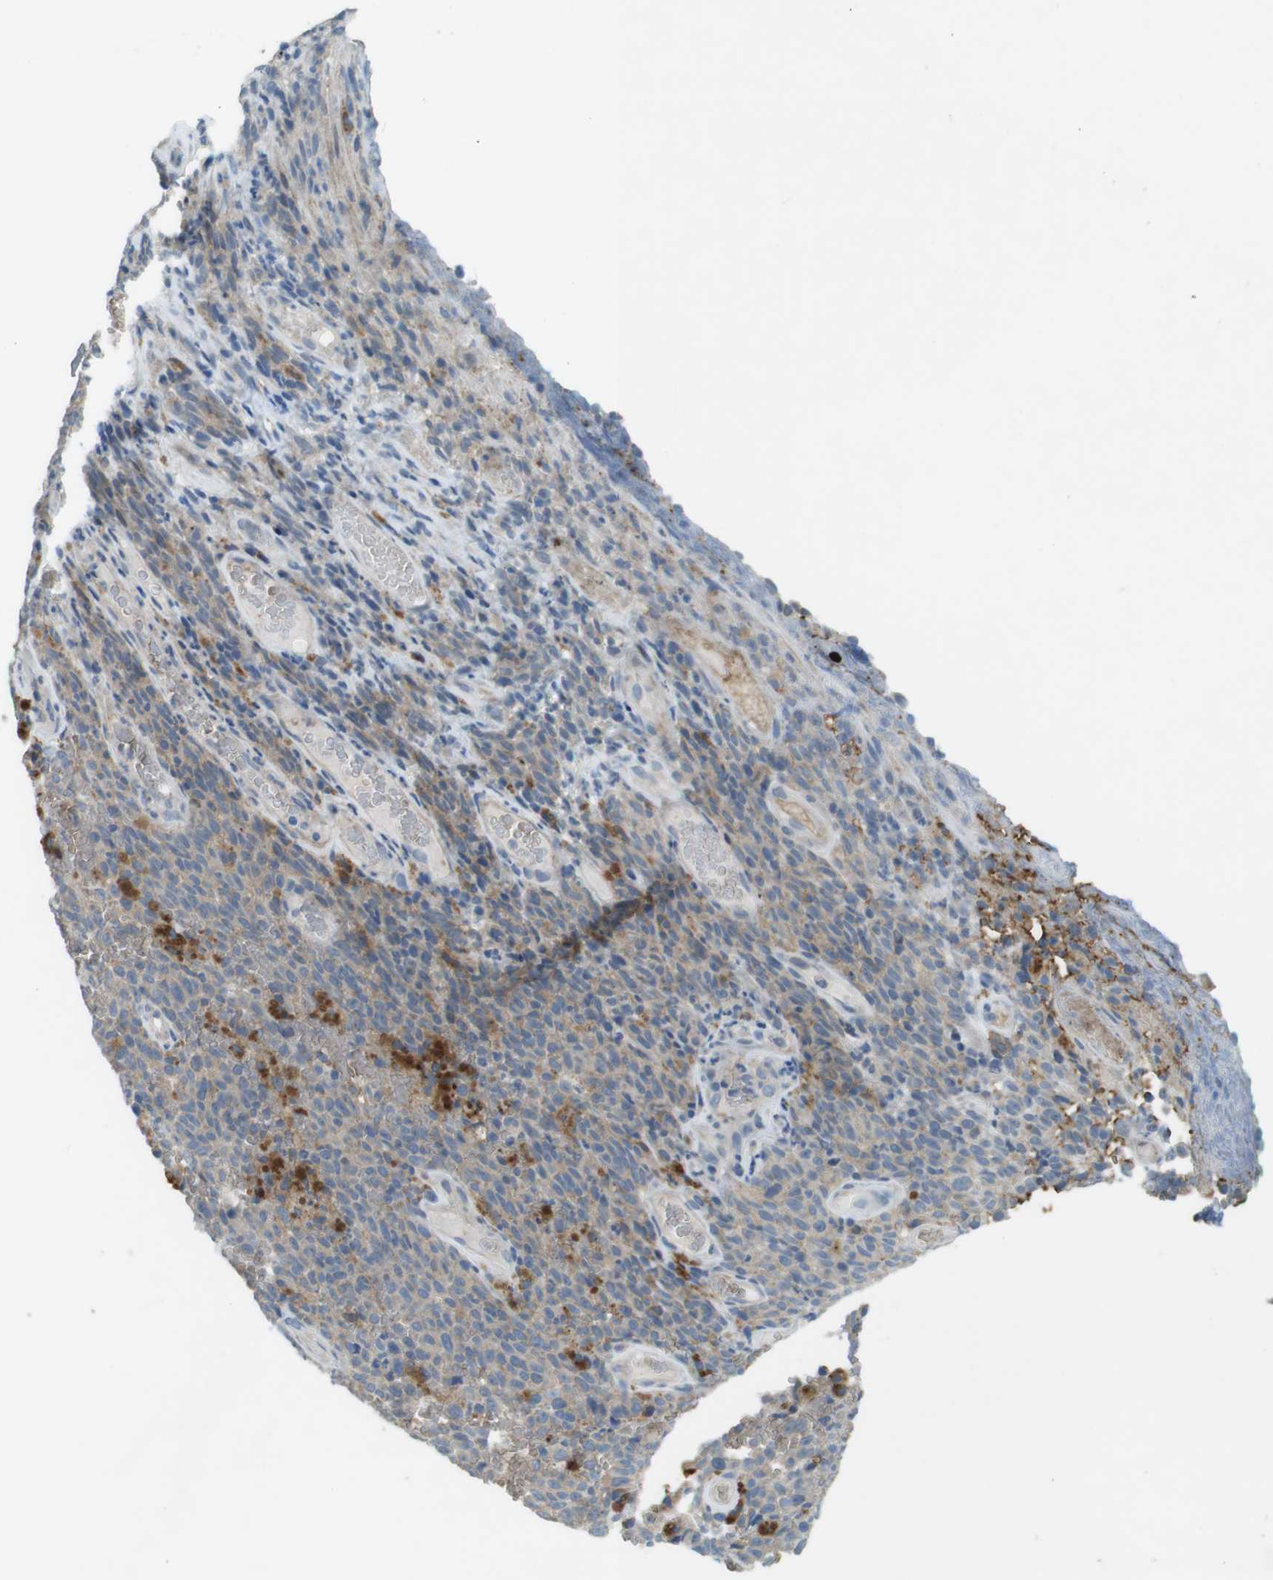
{"staining": {"intensity": "weak", "quantity": "<25%", "location": "cytoplasmic/membranous"}, "tissue": "melanoma", "cell_type": "Tumor cells", "image_type": "cancer", "snomed": [{"axis": "morphology", "description": "Malignant melanoma, NOS"}, {"axis": "topography", "description": "Skin"}], "caption": "Immunohistochemical staining of melanoma demonstrates no significant positivity in tumor cells.", "gene": "TYW1", "patient": {"sex": "female", "age": 82}}